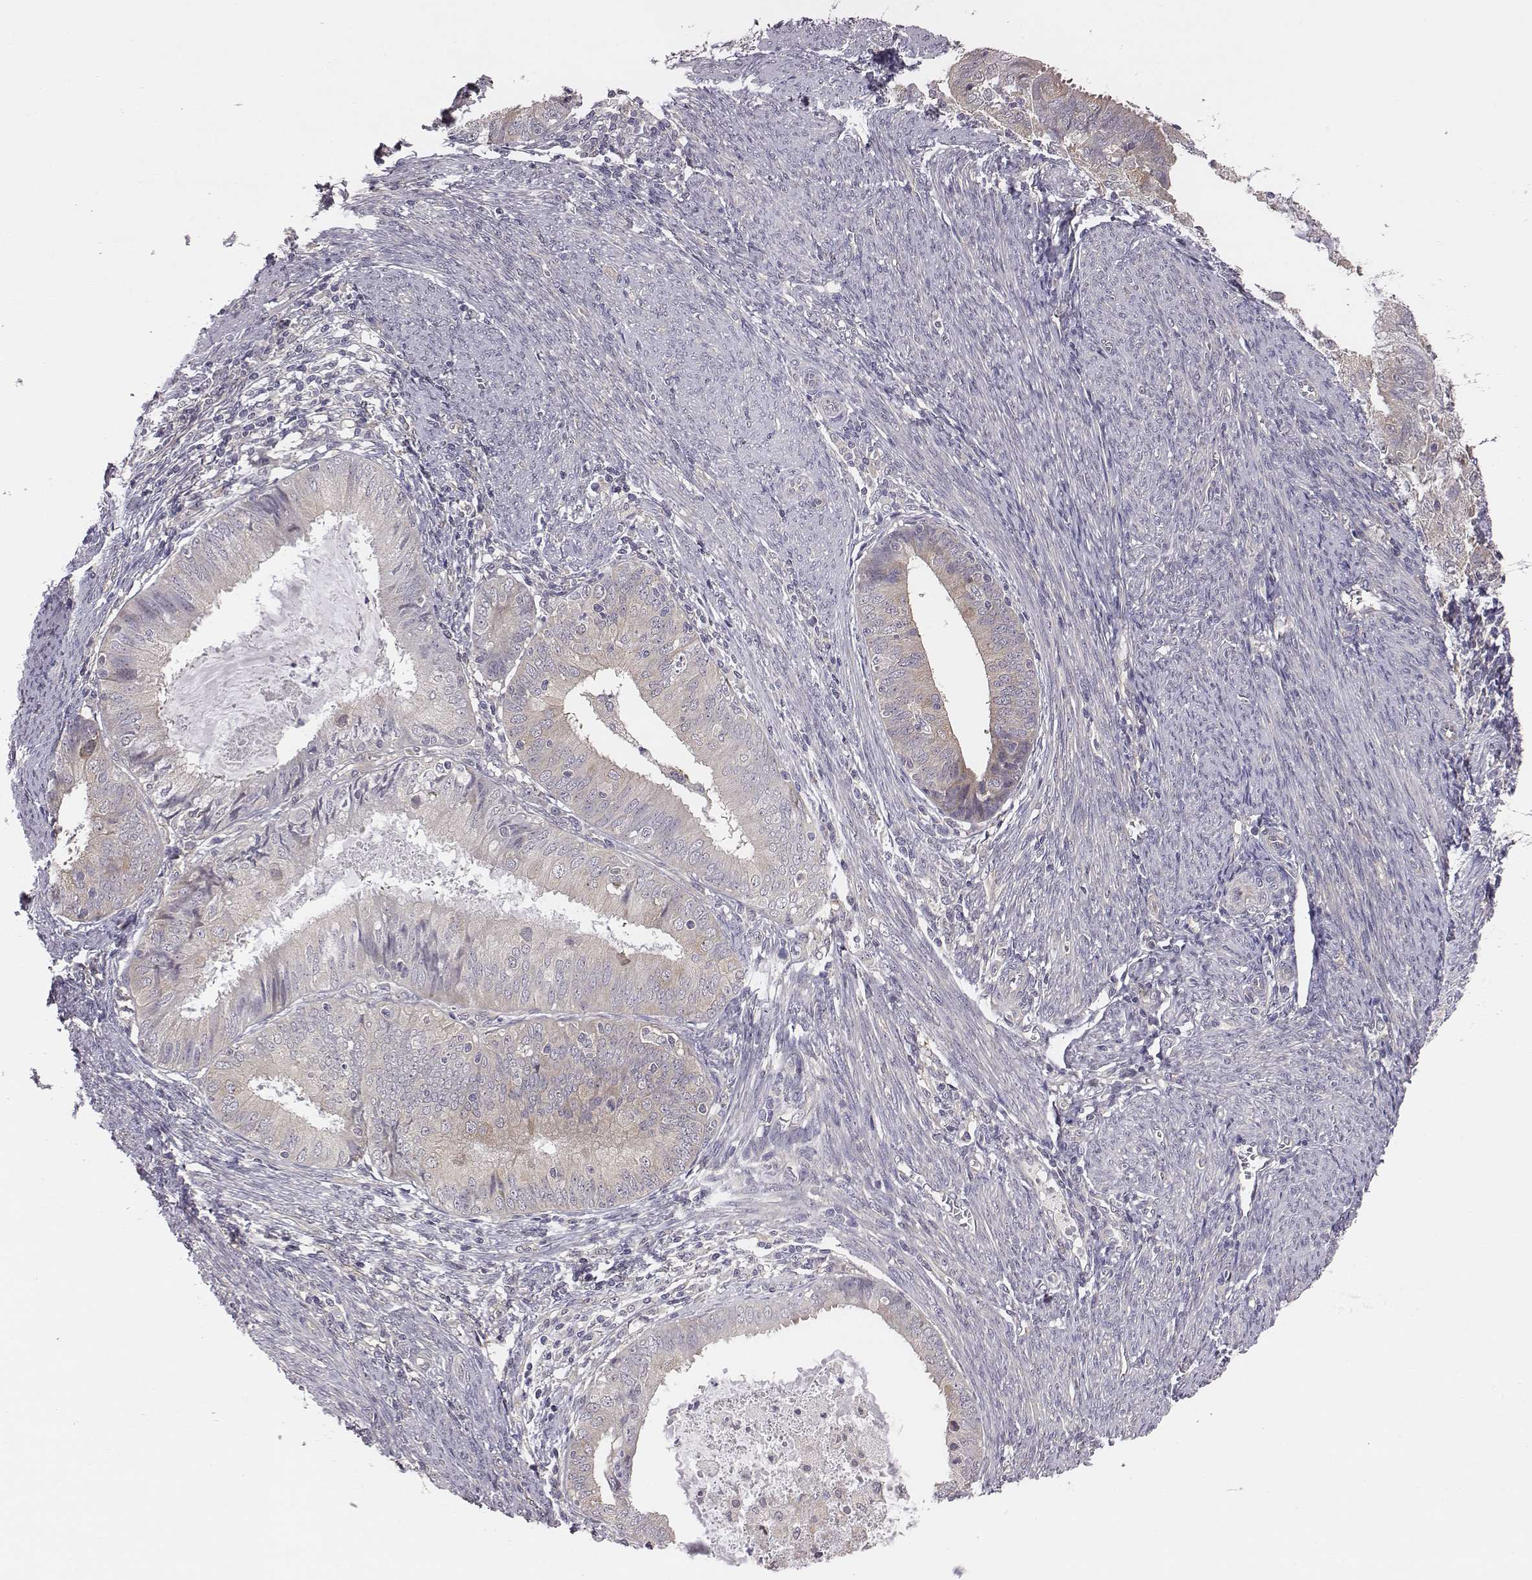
{"staining": {"intensity": "weak", "quantity": "<25%", "location": "cytoplasmic/membranous"}, "tissue": "endometrial cancer", "cell_type": "Tumor cells", "image_type": "cancer", "snomed": [{"axis": "morphology", "description": "Adenocarcinoma, NOS"}, {"axis": "topography", "description": "Endometrium"}], "caption": "Immunohistochemistry image of endometrial cancer stained for a protein (brown), which exhibits no expression in tumor cells. The staining is performed using DAB (3,3'-diaminobenzidine) brown chromogen with nuclei counter-stained in using hematoxylin.", "gene": "SMURF2", "patient": {"sex": "female", "age": 57}}